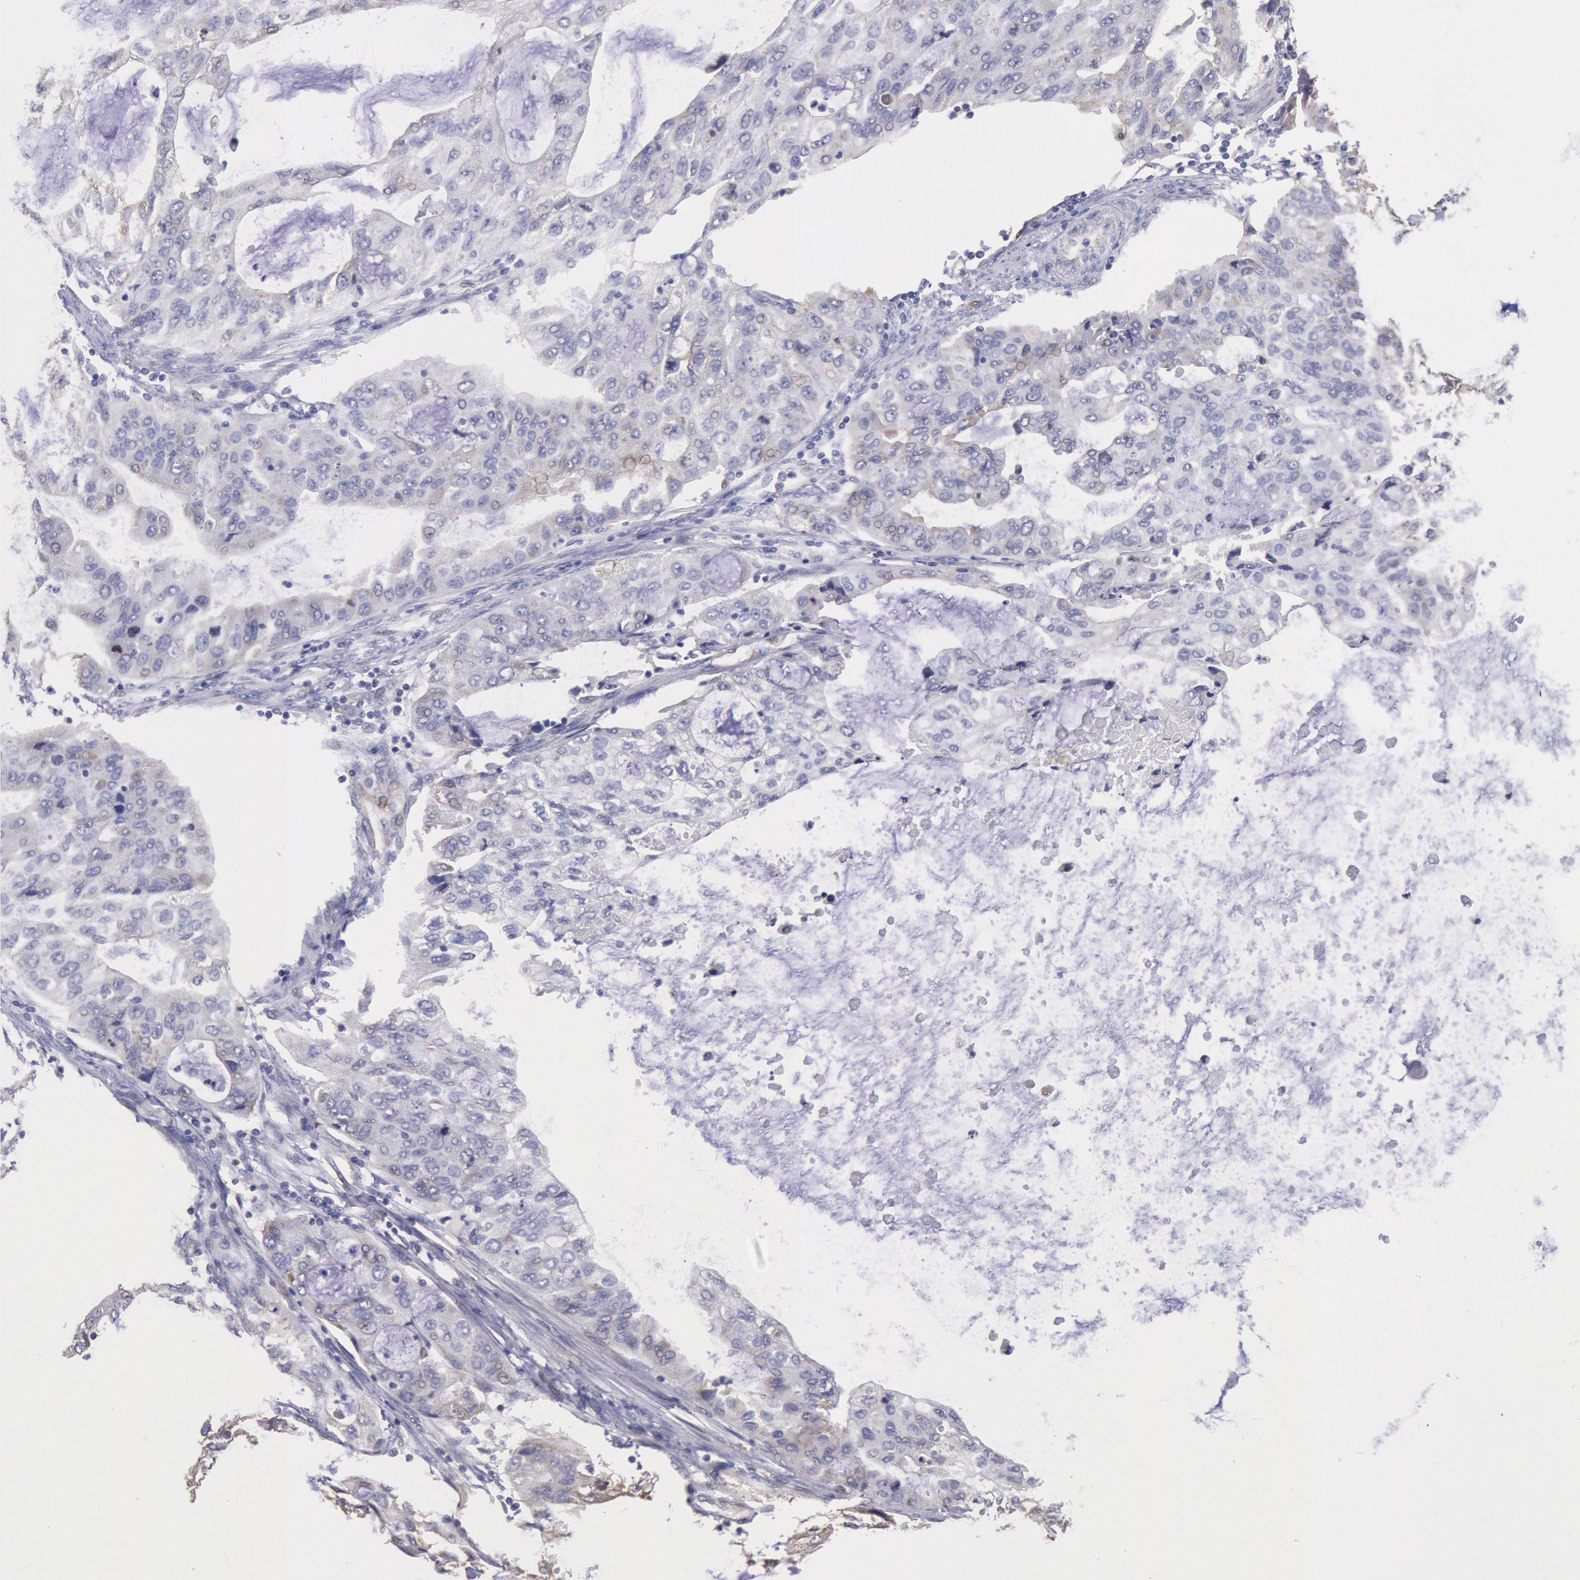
{"staining": {"intensity": "moderate", "quantity": ">75%", "location": "cytoplasmic/membranous"}, "tissue": "stomach cancer", "cell_type": "Tumor cells", "image_type": "cancer", "snomed": [{"axis": "morphology", "description": "Adenocarcinoma, NOS"}, {"axis": "topography", "description": "Stomach, upper"}], "caption": "Protein expression analysis of human stomach cancer (adenocarcinoma) reveals moderate cytoplasmic/membranous positivity in approximately >75% of tumor cells.", "gene": "DRG1", "patient": {"sex": "female", "age": 52}}